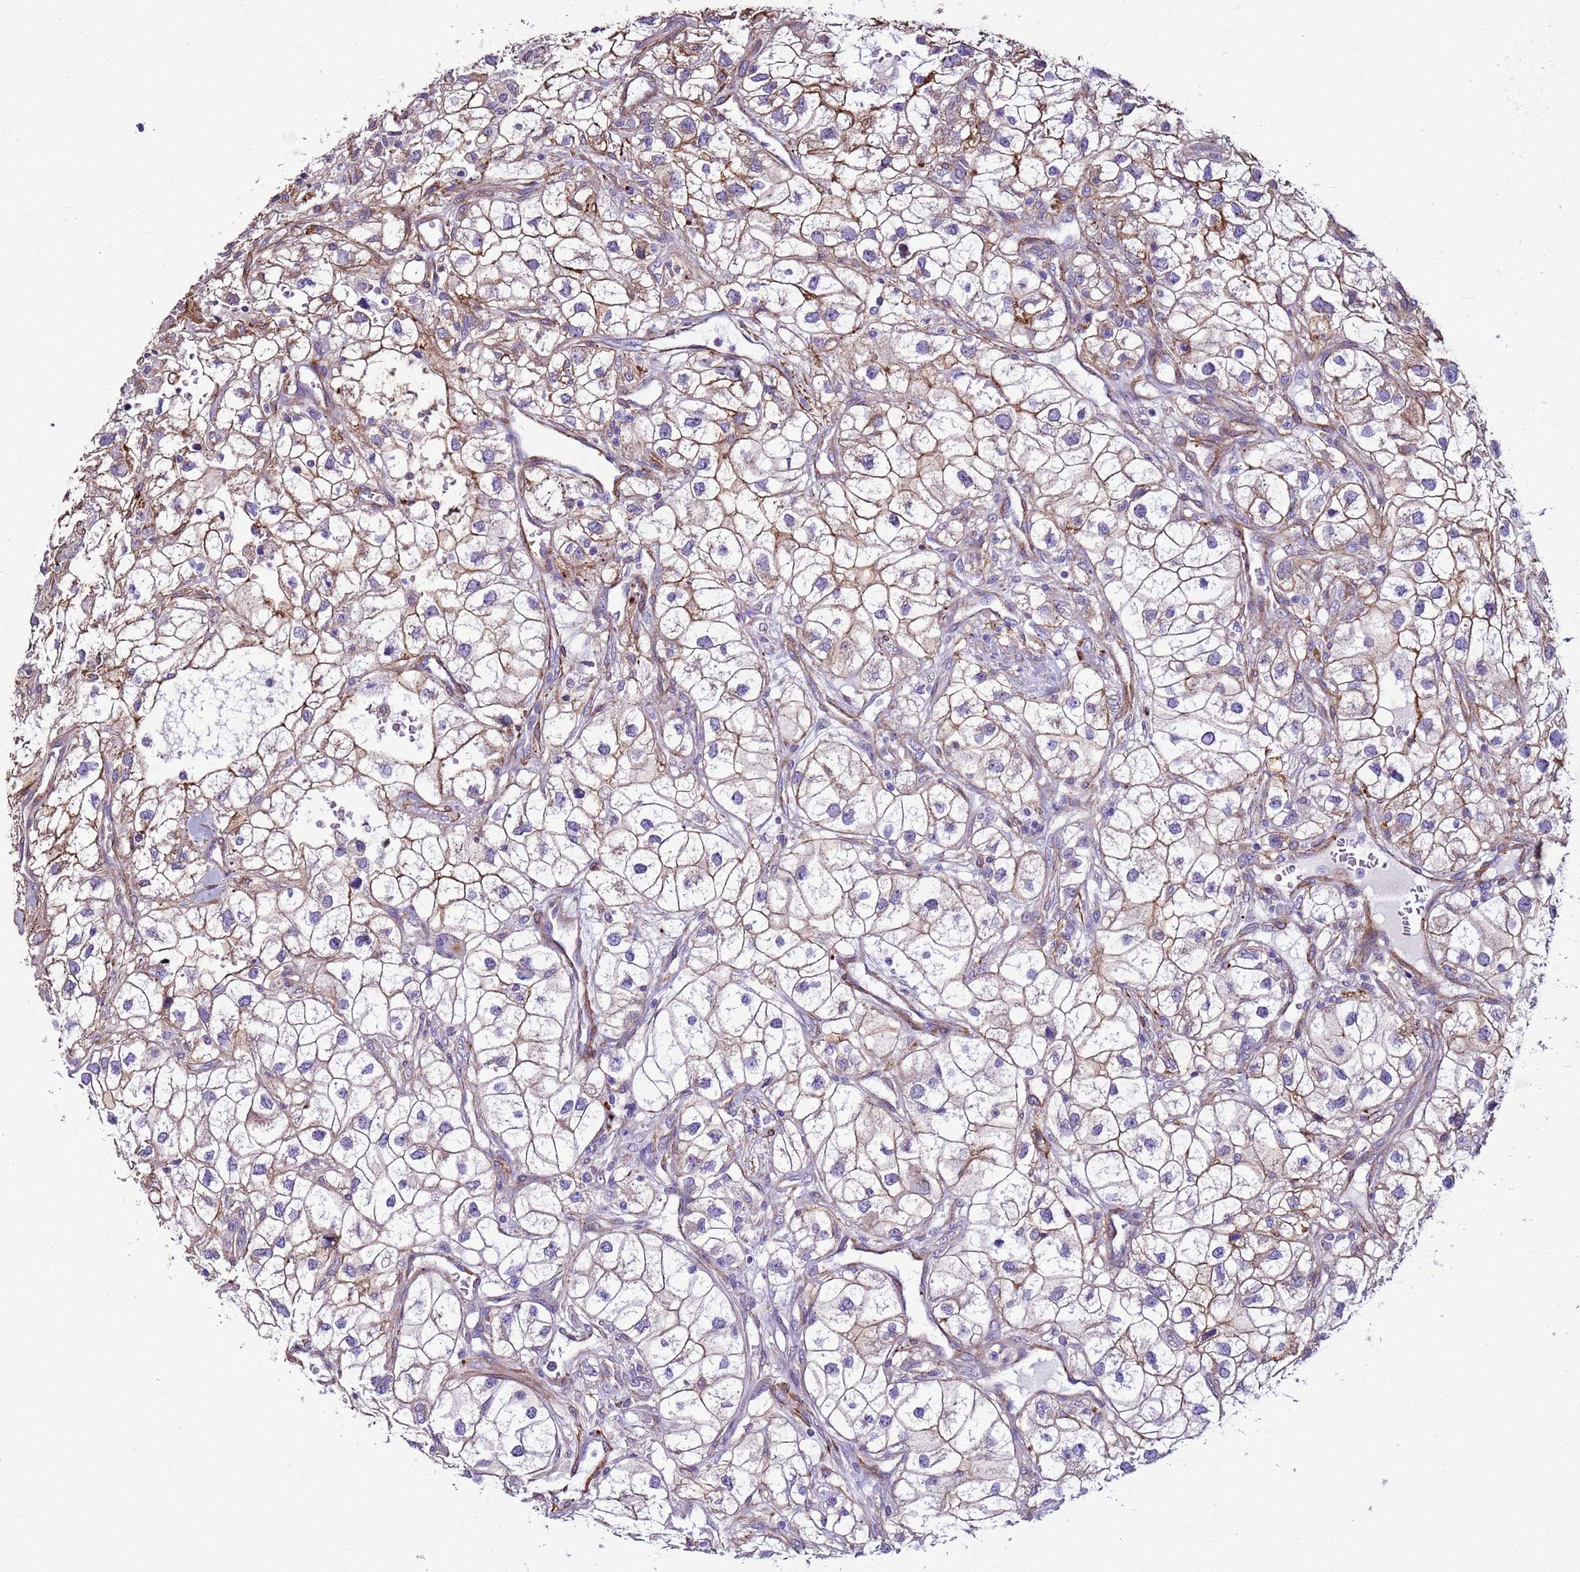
{"staining": {"intensity": "moderate", "quantity": "25%-75%", "location": "cytoplasmic/membranous"}, "tissue": "renal cancer", "cell_type": "Tumor cells", "image_type": "cancer", "snomed": [{"axis": "morphology", "description": "Adenocarcinoma, NOS"}, {"axis": "topography", "description": "Kidney"}], "caption": "There is medium levels of moderate cytoplasmic/membranous staining in tumor cells of renal adenocarcinoma, as demonstrated by immunohistochemical staining (brown color).", "gene": "RABL2B", "patient": {"sex": "male", "age": 59}}